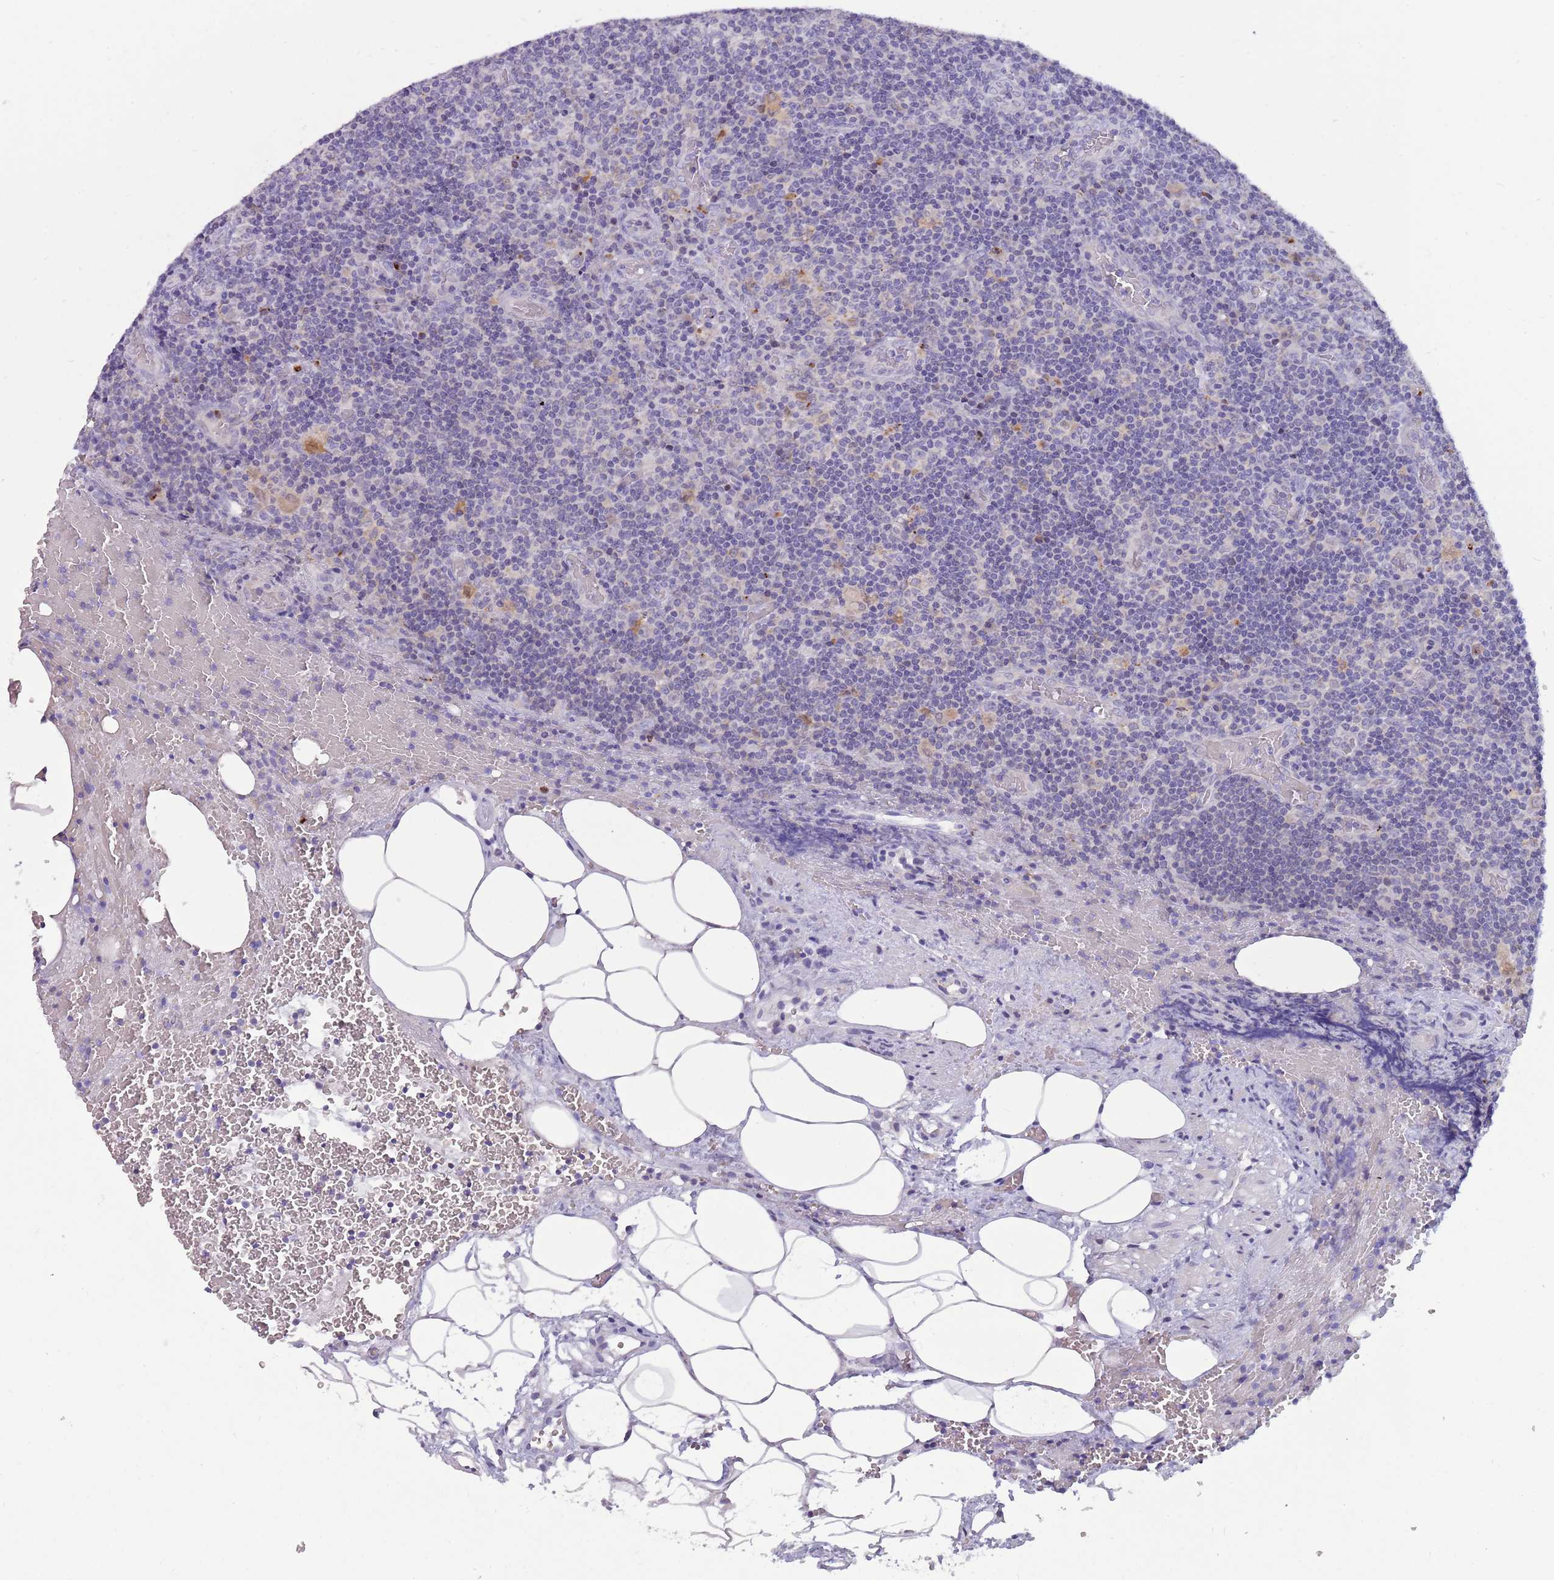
{"staining": {"intensity": "negative", "quantity": "none", "location": "none"}, "tissue": "lymph node", "cell_type": "Germinal center cells", "image_type": "normal", "snomed": [{"axis": "morphology", "description": "Normal tissue, NOS"}, {"axis": "topography", "description": "Lymph node"}], "caption": "This micrograph is of benign lymph node stained with immunohistochemistry (IHC) to label a protein in brown with the nuclei are counter-stained blue. There is no positivity in germinal center cells. Brightfield microscopy of immunohistochemistry stained with DAB (brown) and hematoxylin (blue), captured at high magnification.", "gene": "DDHD1", "patient": {"sex": "male", "age": 58}}